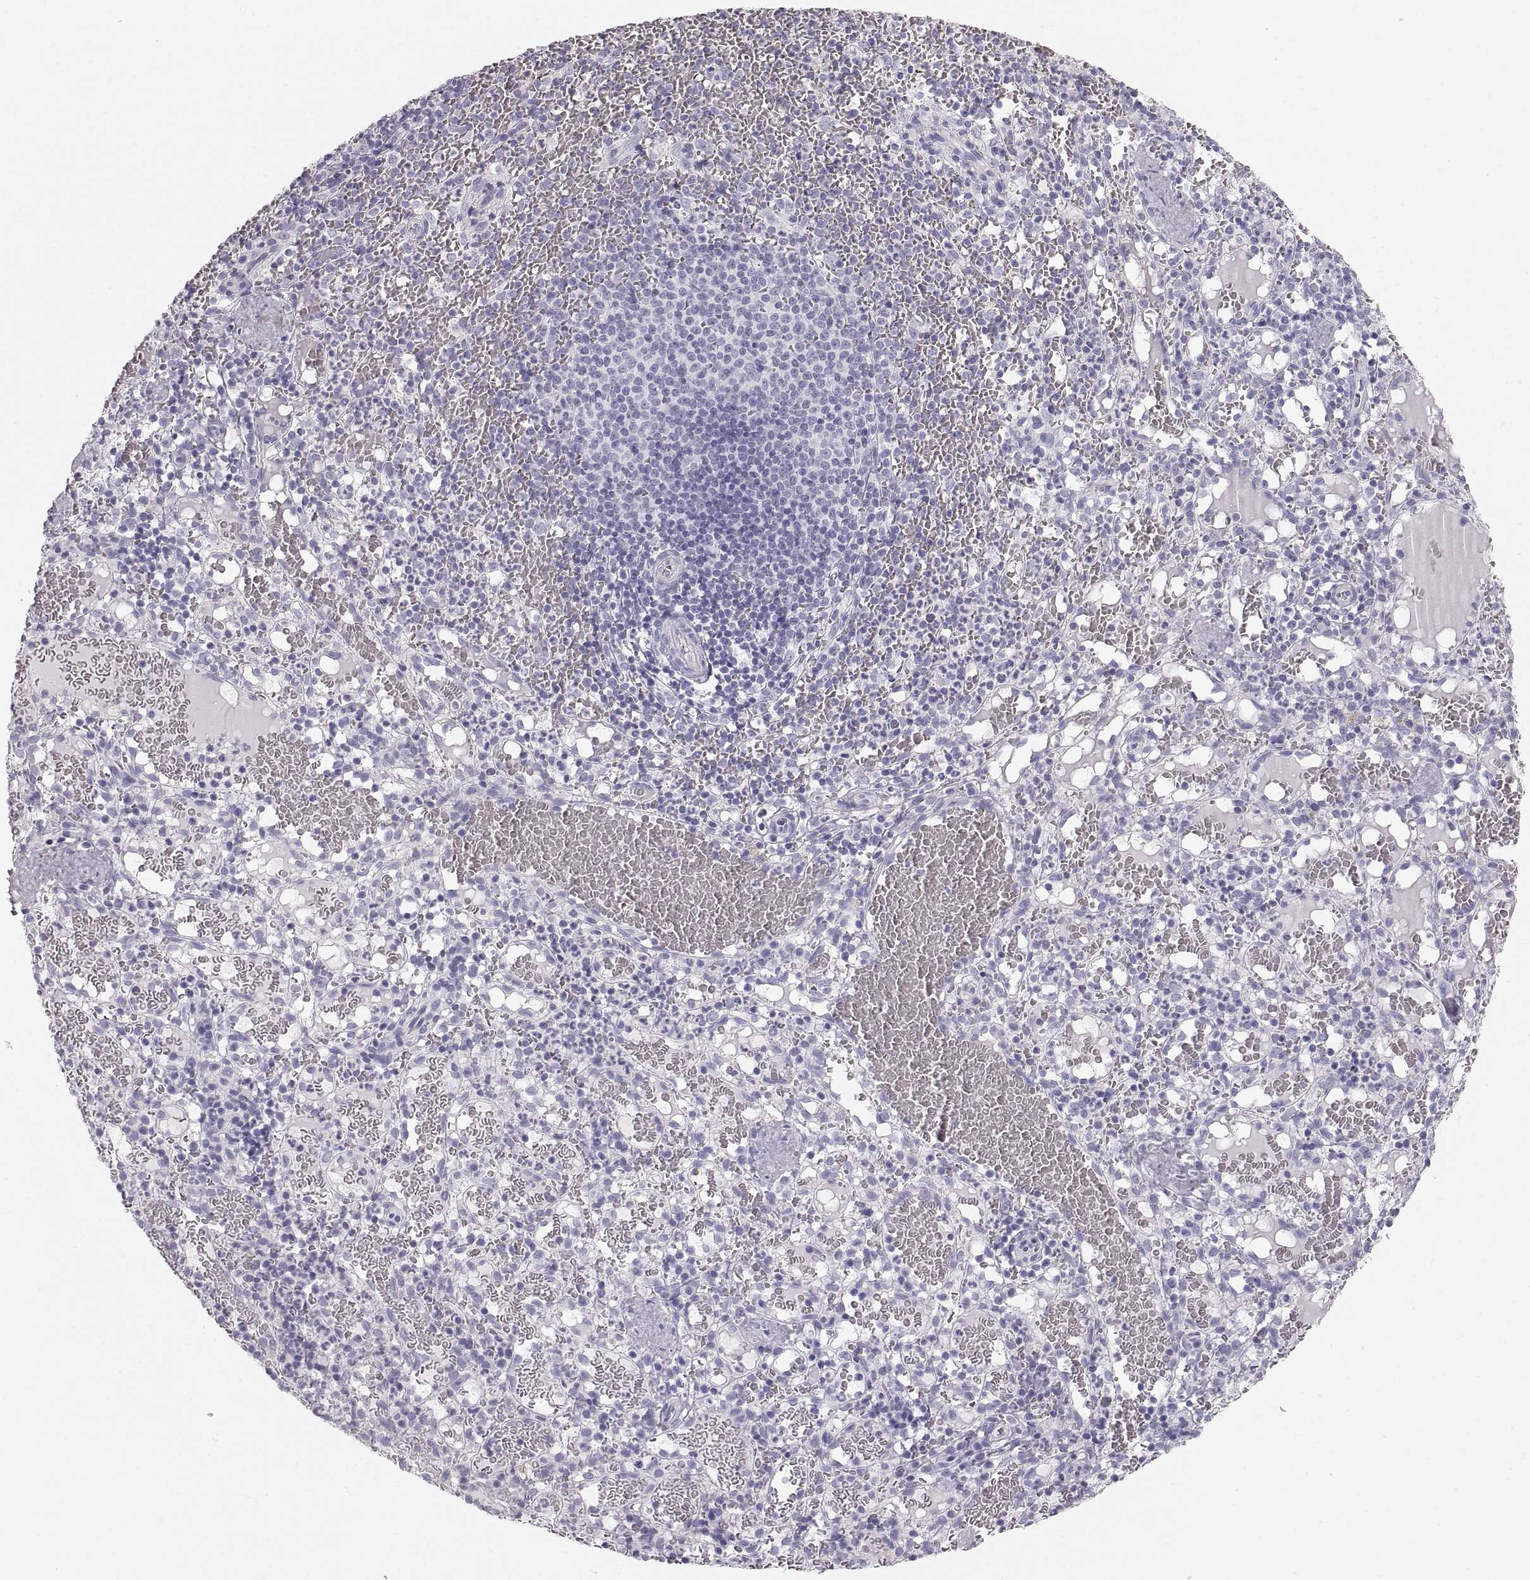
{"staining": {"intensity": "negative", "quantity": "none", "location": "none"}, "tissue": "spleen", "cell_type": "Cells in red pulp", "image_type": "normal", "snomed": [{"axis": "morphology", "description": "Normal tissue, NOS"}, {"axis": "topography", "description": "Spleen"}], "caption": "This is an immunohistochemistry (IHC) histopathology image of normal spleen. There is no positivity in cells in red pulp.", "gene": "CRYAA", "patient": {"sex": "male", "age": 11}}